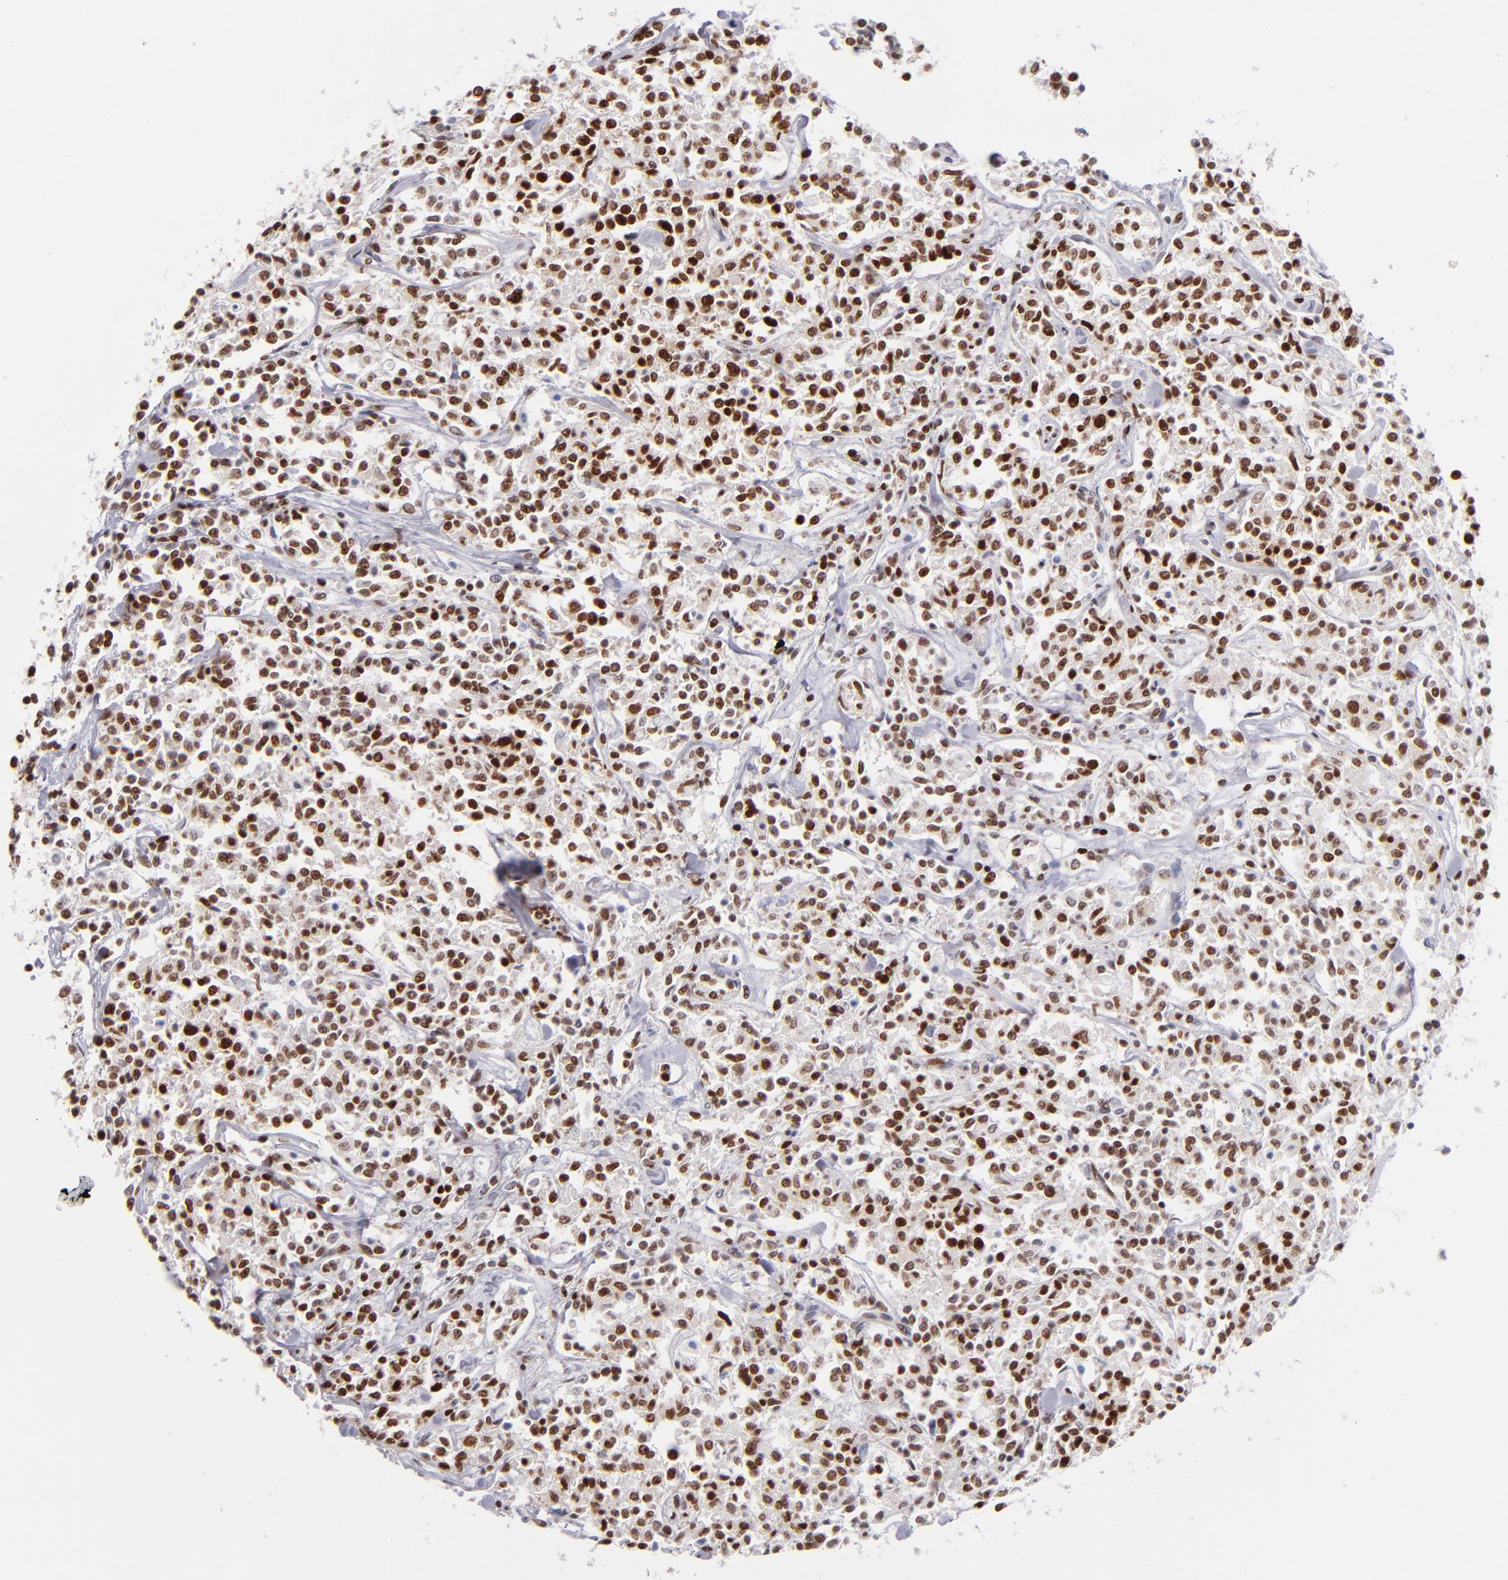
{"staining": {"intensity": "strong", "quantity": ">75%", "location": "nuclear"}, "tissue": "lymphoma", "cell_type": "Tumor cells", "image_type": "cancer", "snomed": [{"axis": "morphology", "description": "Malignant lymphoma, non-Hodgkin's type, Low grade"}, {"axis": "topography", "description": "Small intestine"}], "caption": "Immunohistochemical staining of human low-grade malignant lymphoma, non-Hodgkin's type shows strong nuclear protein positivity in approximately >75% of tumor cells.", "gene": "POLA1", "patient": {"sex": "female", "age": 59}}